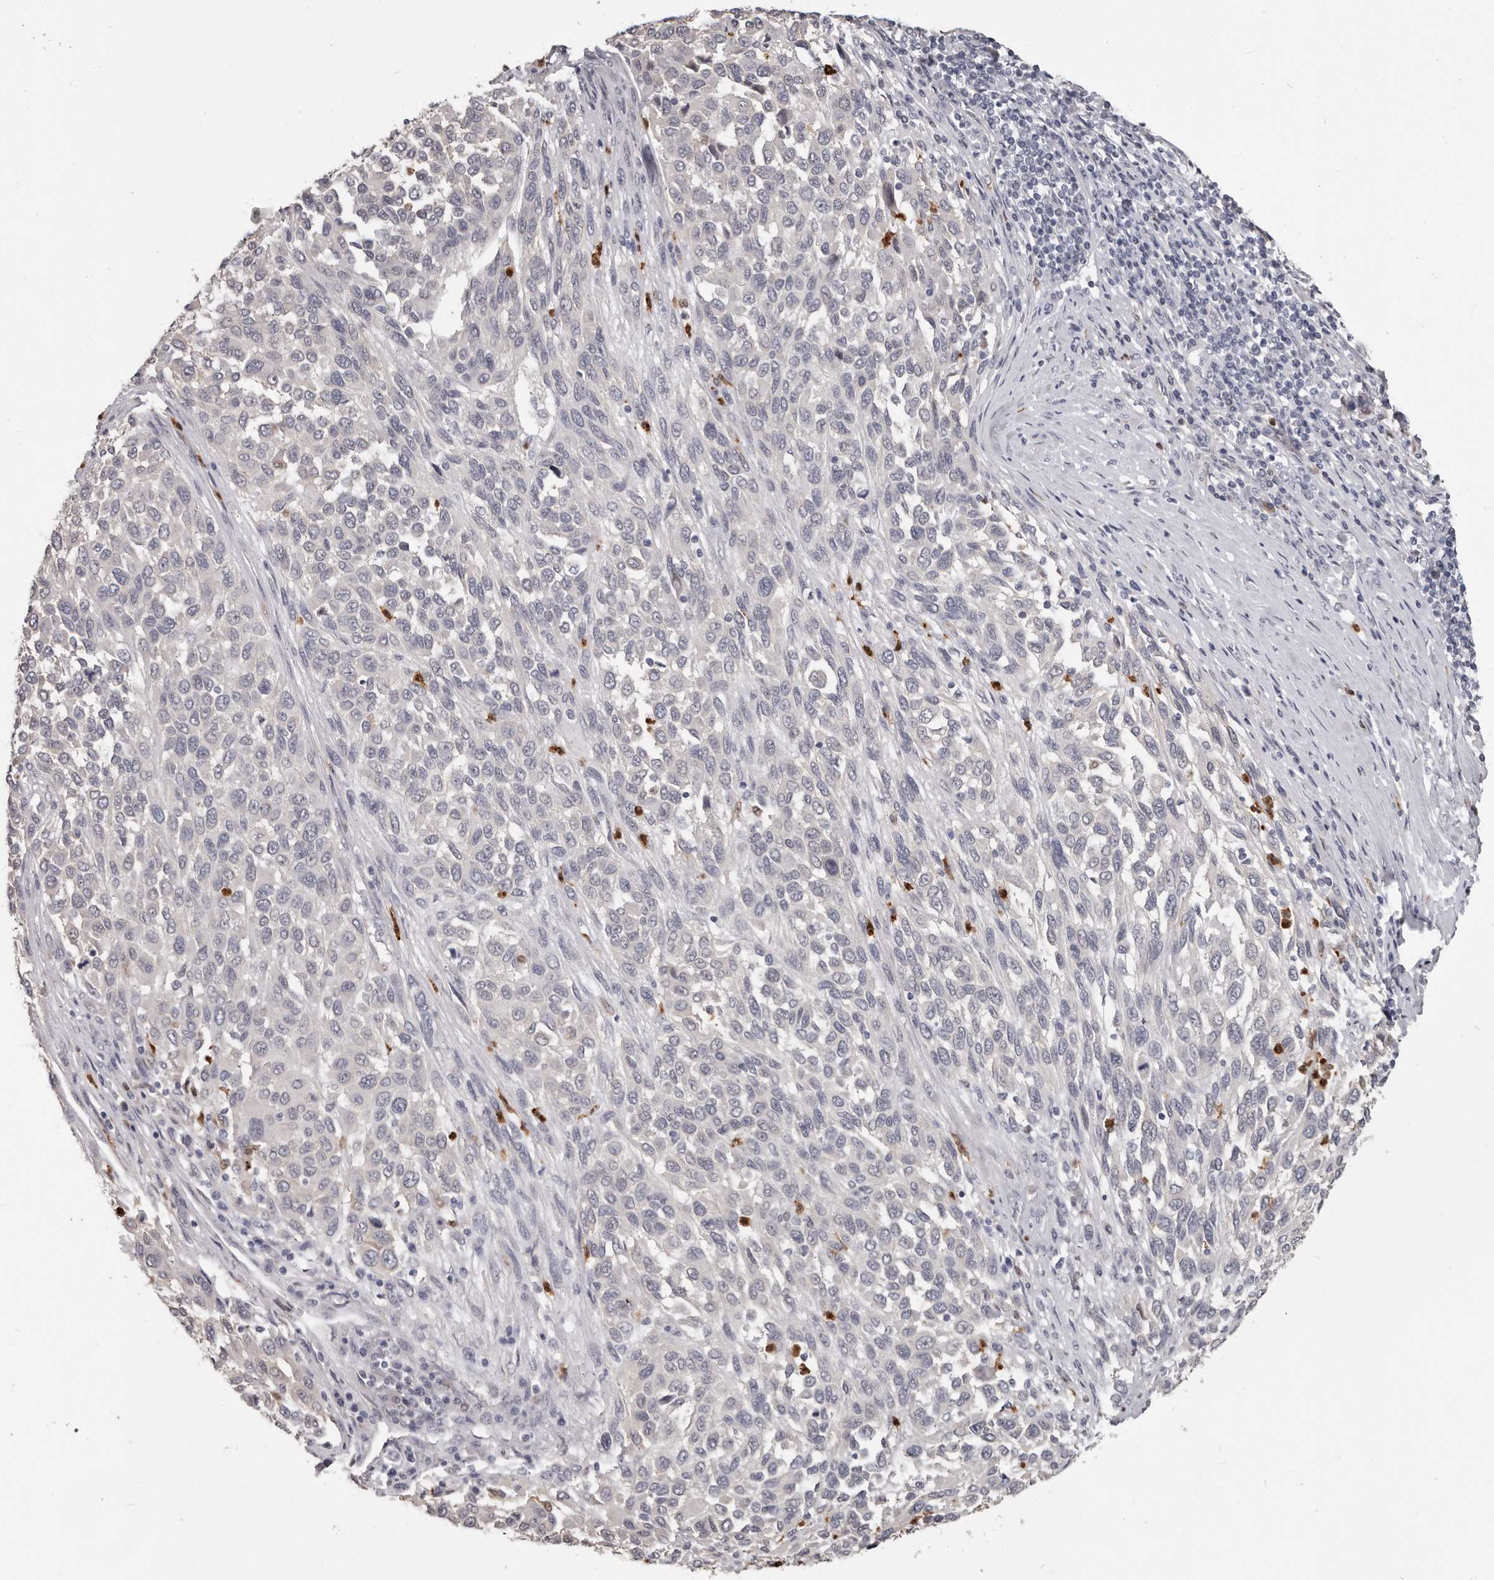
{"staining": {"intensity": "negative", "quantity": "none", "location": "none"}, "tissue": "melanoma", "cell_type": "Tumor cells", "image_type": "cancer", "snomed": [{"axis": "morphology", "description": "Malignant melanoma, Metastatic site"}, {"axis": "topography", "description": "Lymph node"}], "caption": "Human melanoma stained for a protein using immunohistochemistry reveals no staining in tumor cells.", "gene": "GPR157", "patient": {"sex": "male", "age": 61}}